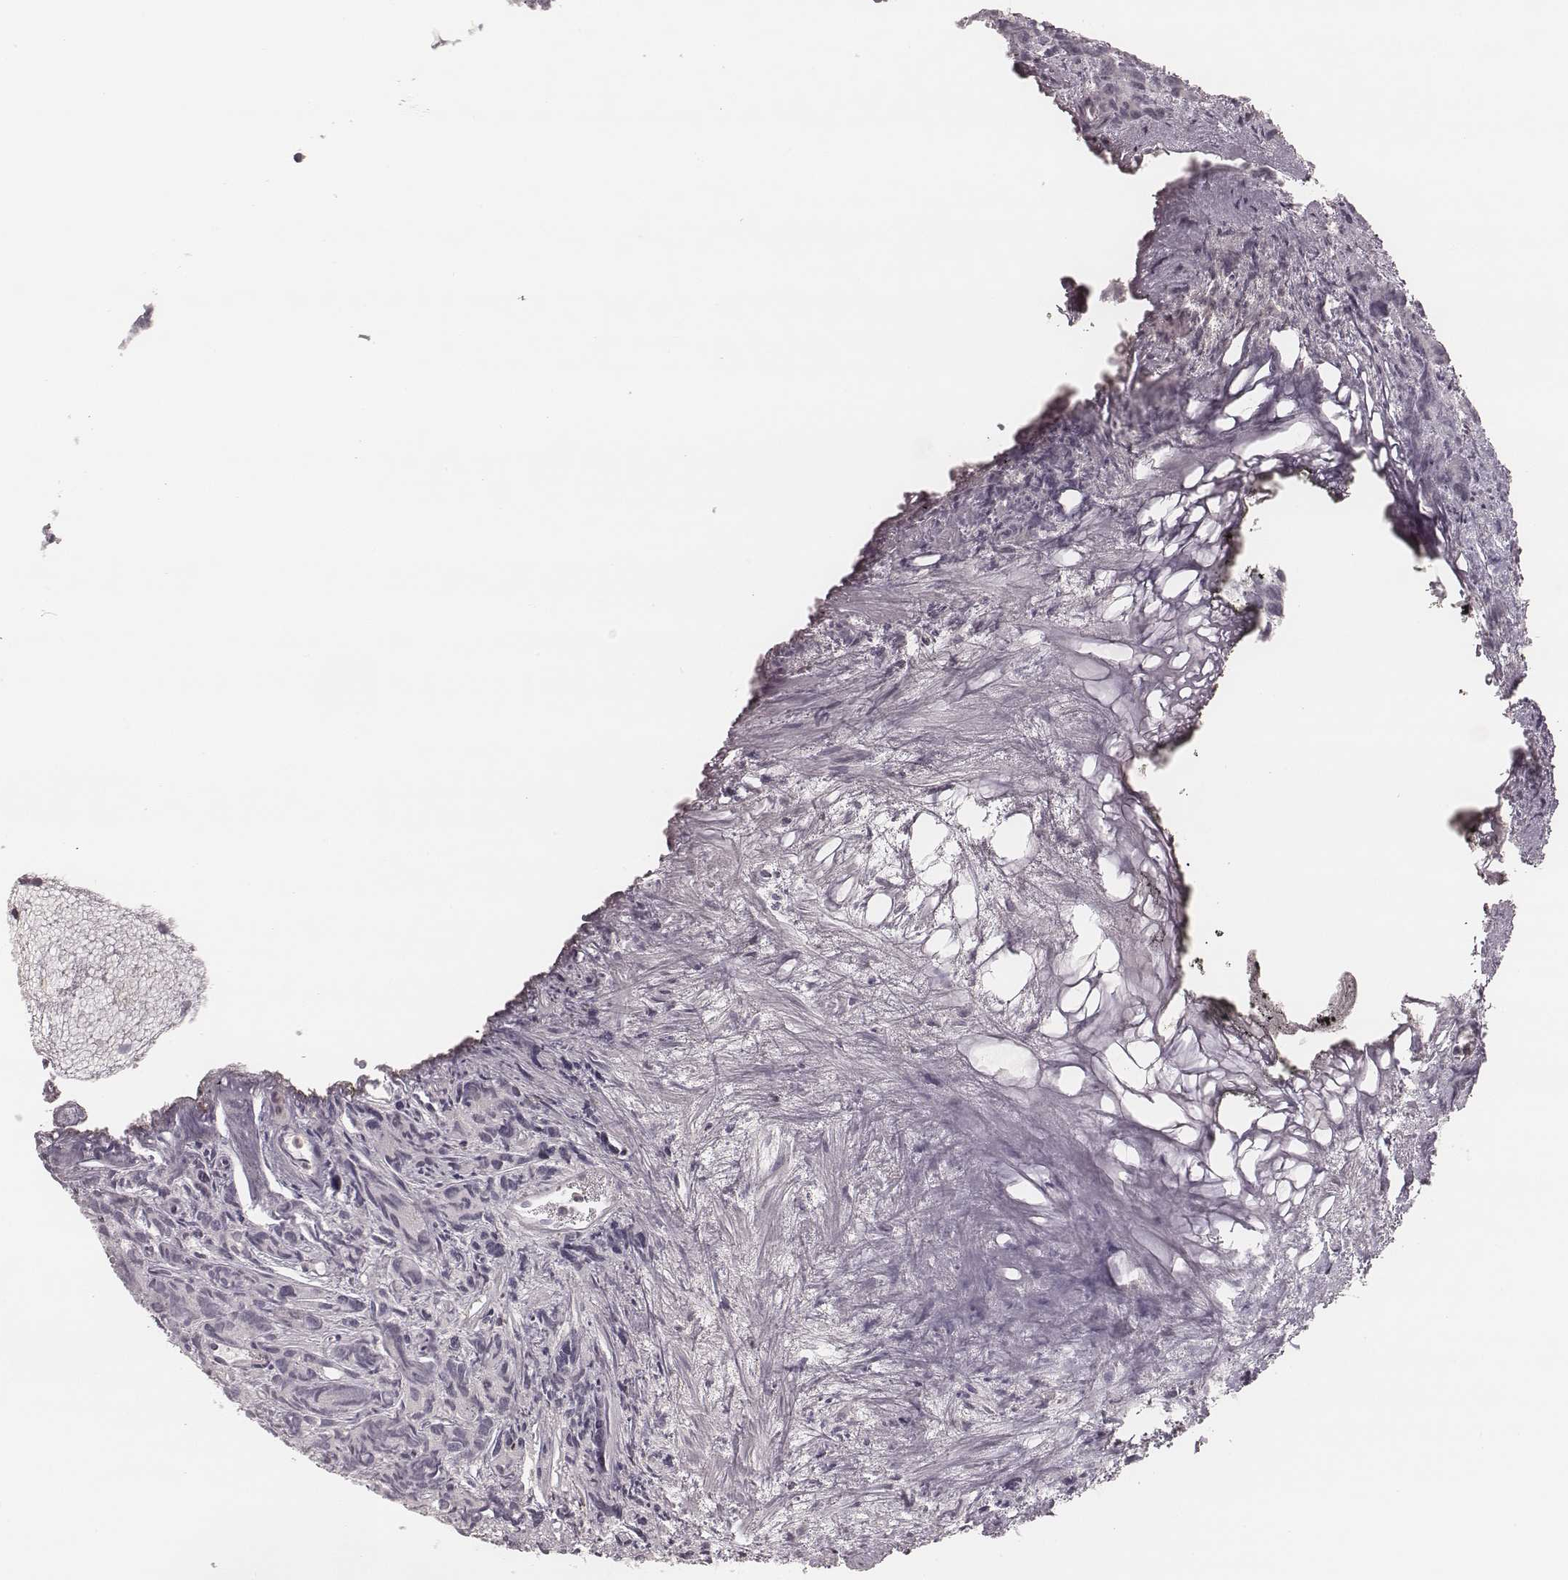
{"staining": {"intensity": "negative", "quantity": "none", "location": "none"}, "tissue": "prostate cancer", "cell_type": "Tumor cells", "image_type": "cancer", "snomed": [{"axis": "morphology", "description": "Adenocarcinoma, High grade"}, {"axis": "topography", "description": "Prostate"}], "caption": "The immunohistochemistry image has no significant staining in tumor cells of prostate cancer (adenocarcinoma (high-grade)) tissue.", "gene": "ACACB", "patient": {"sex": "male", "age": 77}}